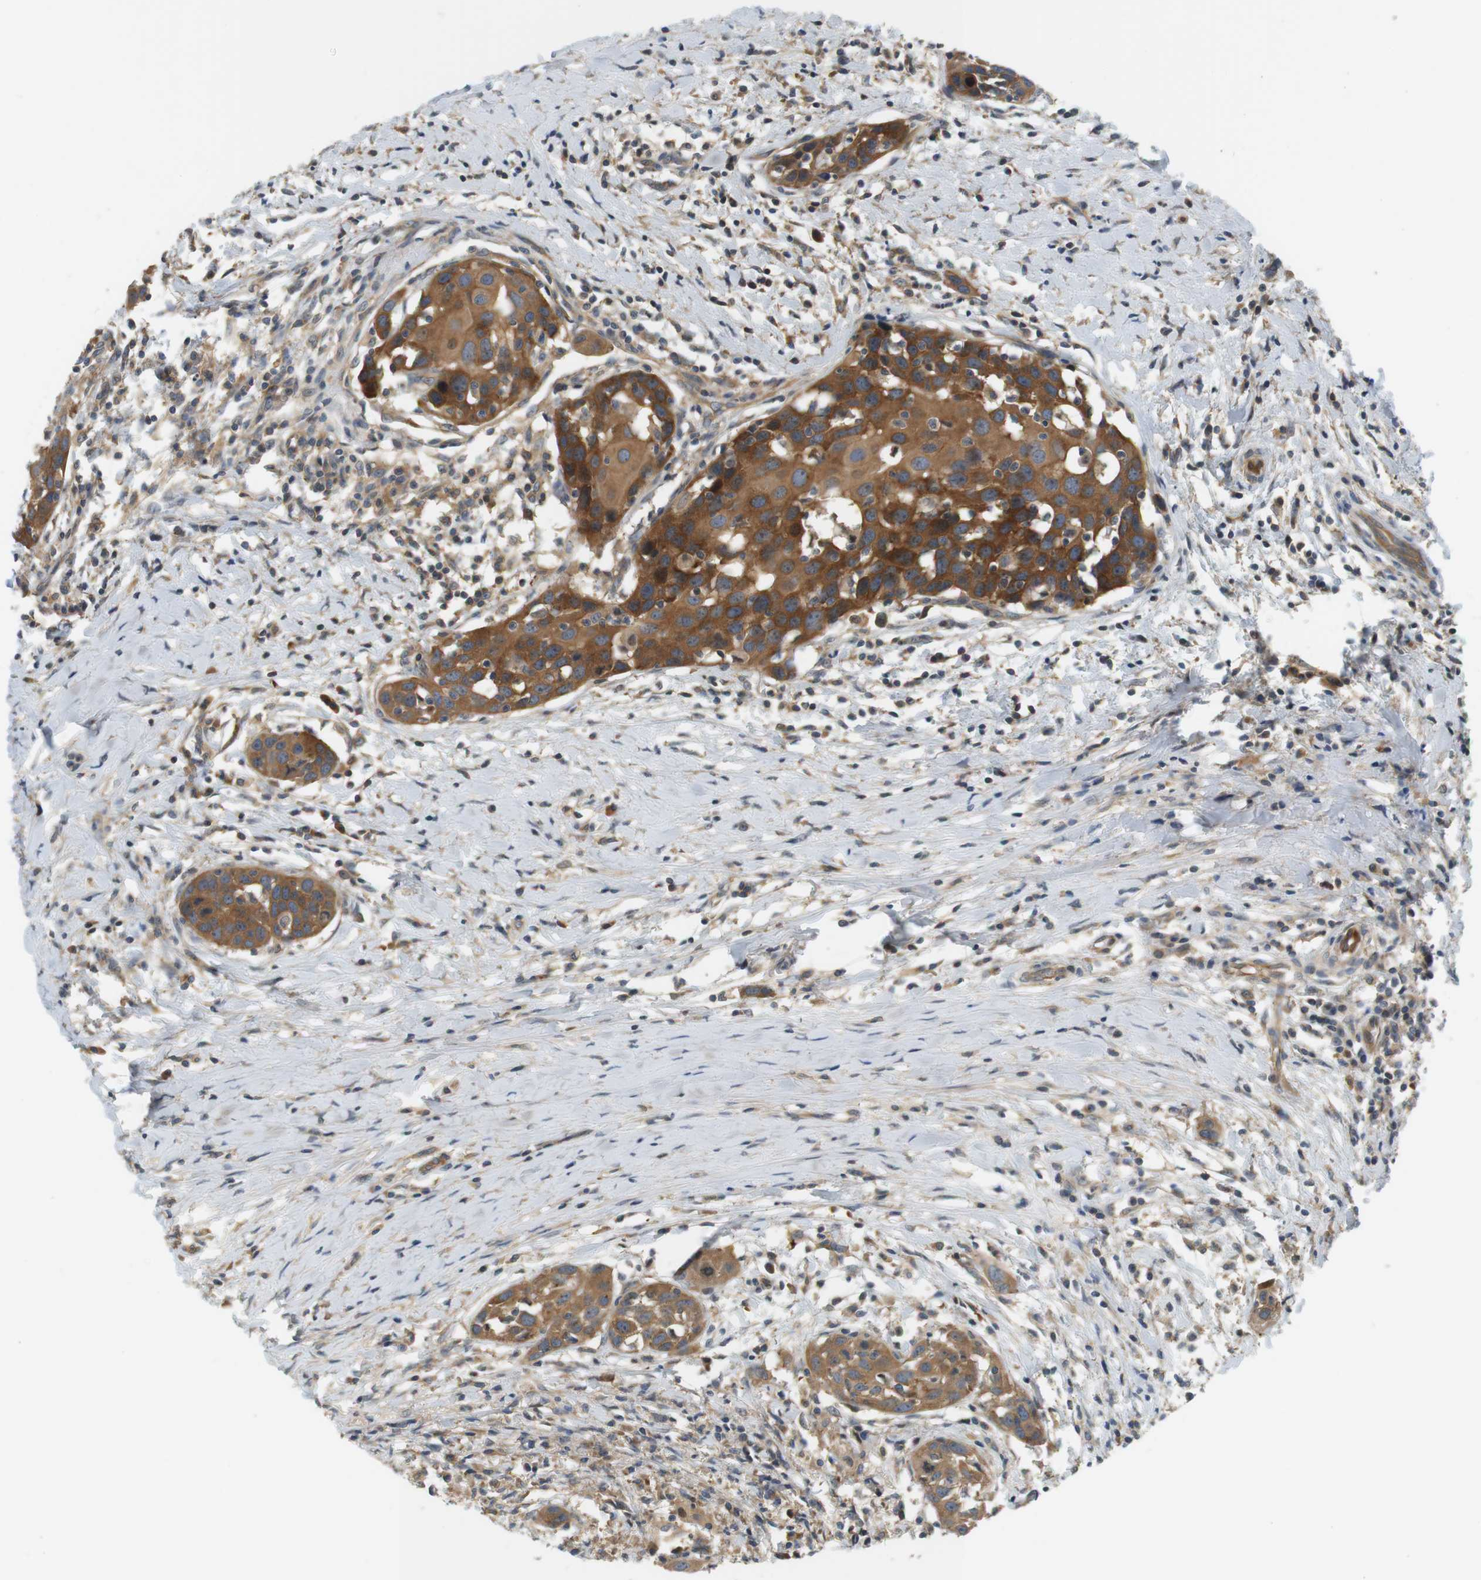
{"staining": {"intensity": "strong", "quantity": ">75%", "location": "cytoplasmic/membranous"}, "tissue": "head and neck cancer", "cell_type": "Tumor cells", "image_type": "cancer", "snomed": [{"axis": "morphology", "description": "Squamous cell carcinoma, NOS"}, {"axis": "topography", "description": "Oral tissue"}, {"axis": "topography", "description": "Head-Neck"}], "caption": "Protein expression analysis of human head and neck cancer (squamous cell carcinoma) reveals strong cytoplasmic/membranous positivity in about >75% of tumor cells.", "gene": "SH3GLB1", "patient": {"sex": "female", "age": 50}}